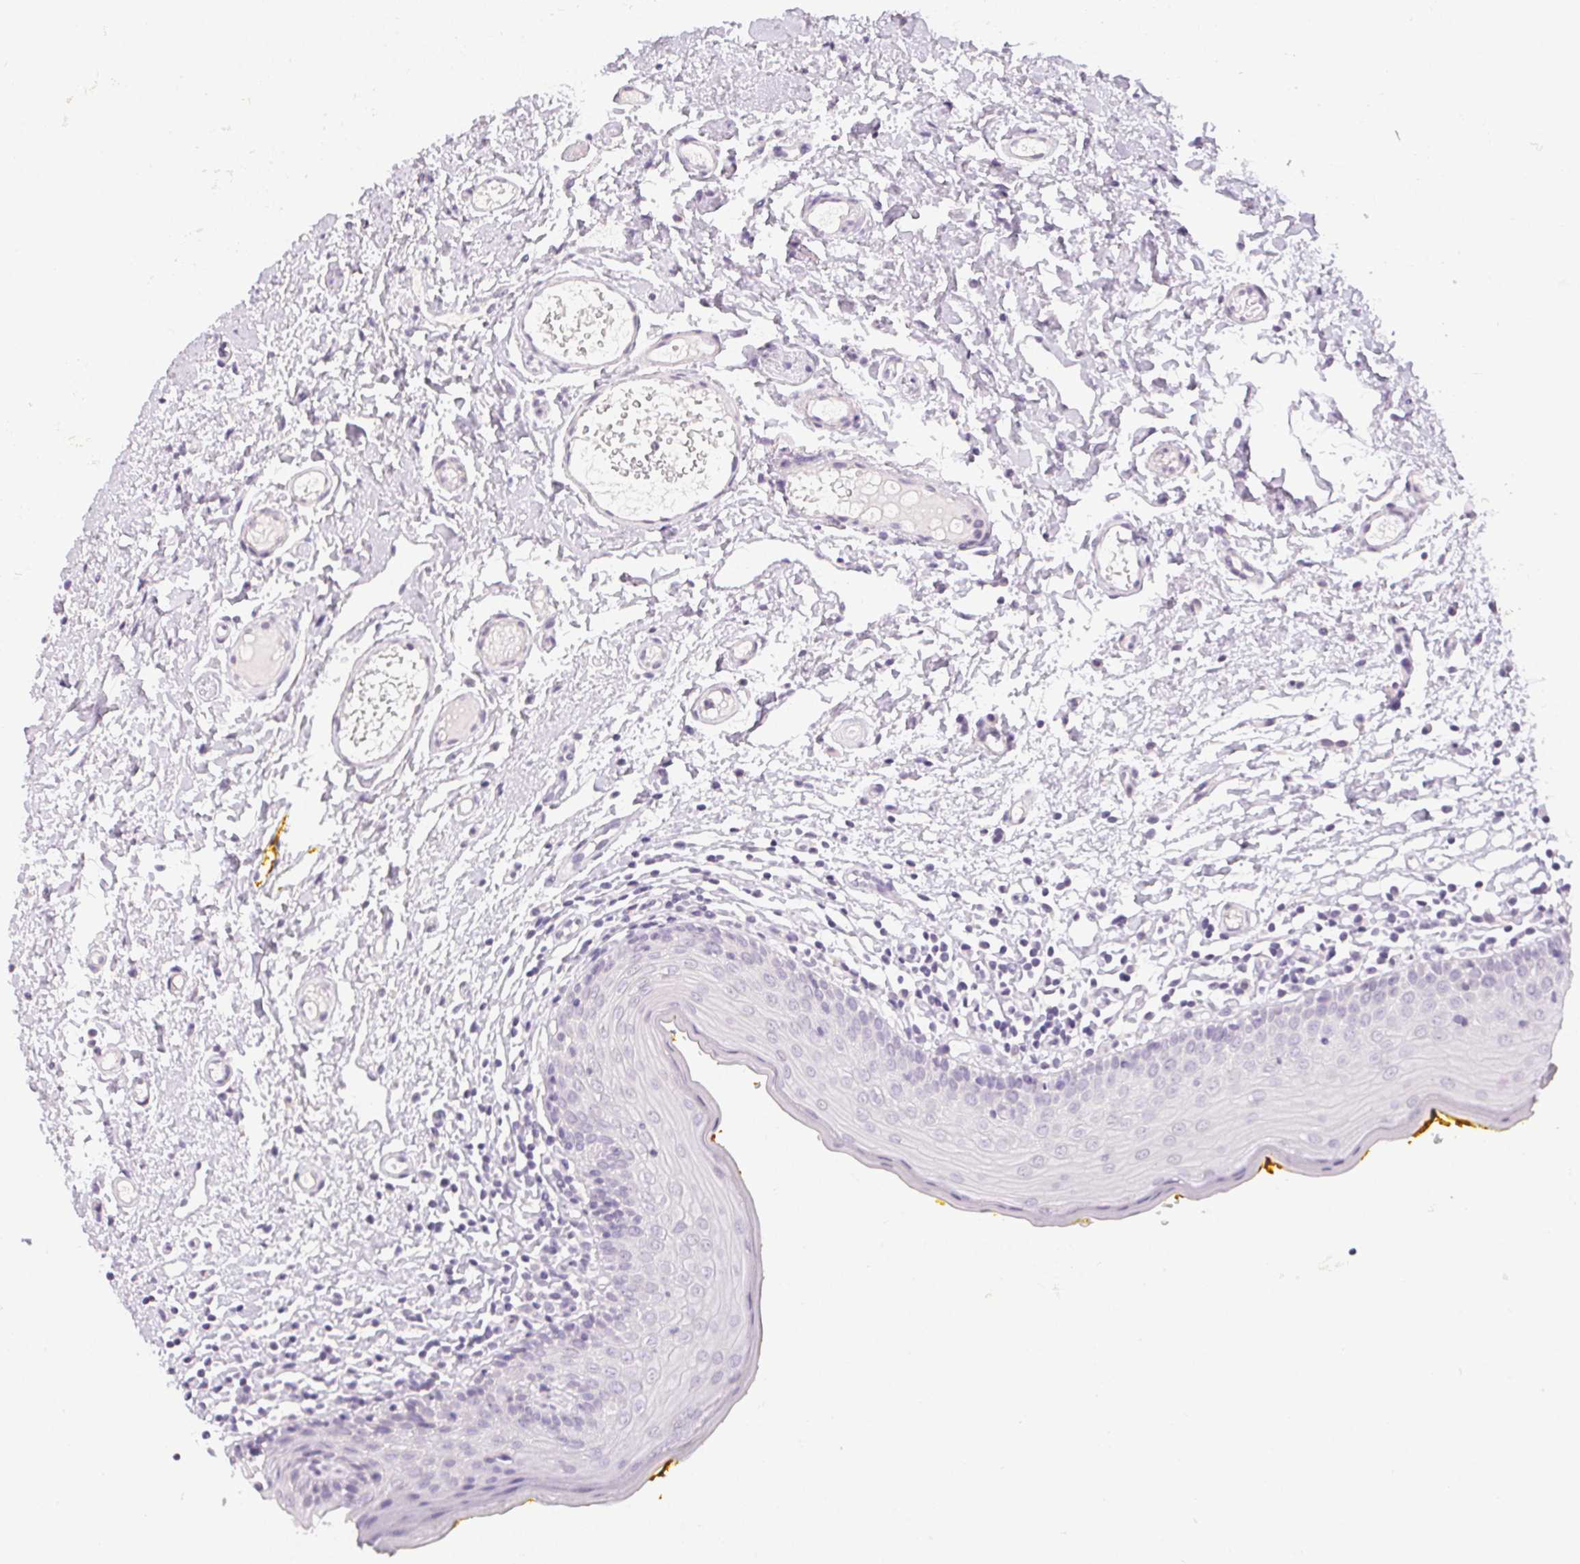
{"staining": {"intensity": "negative", "quantity": "none", "location": "none"}, "tissue": "oral mucosa", "cell_type": "Squamous epithelial cells", "image_type": "normal", "snomed": [{"axis": "morphology", "description": "Normal tissue, NOS"}, {"axis": "topography", "description": "Oral tissue"}, {"axis": "topography", "description": "Tounge, NOS"}], "caption": "High power microscopy image of an immunohistochemistry (IHC) image of benign oral mucosa, revealing no significant staining in squamous epithelial cells.", "gene": "PPY", "patient": {"sex": "female", "age": 58}}